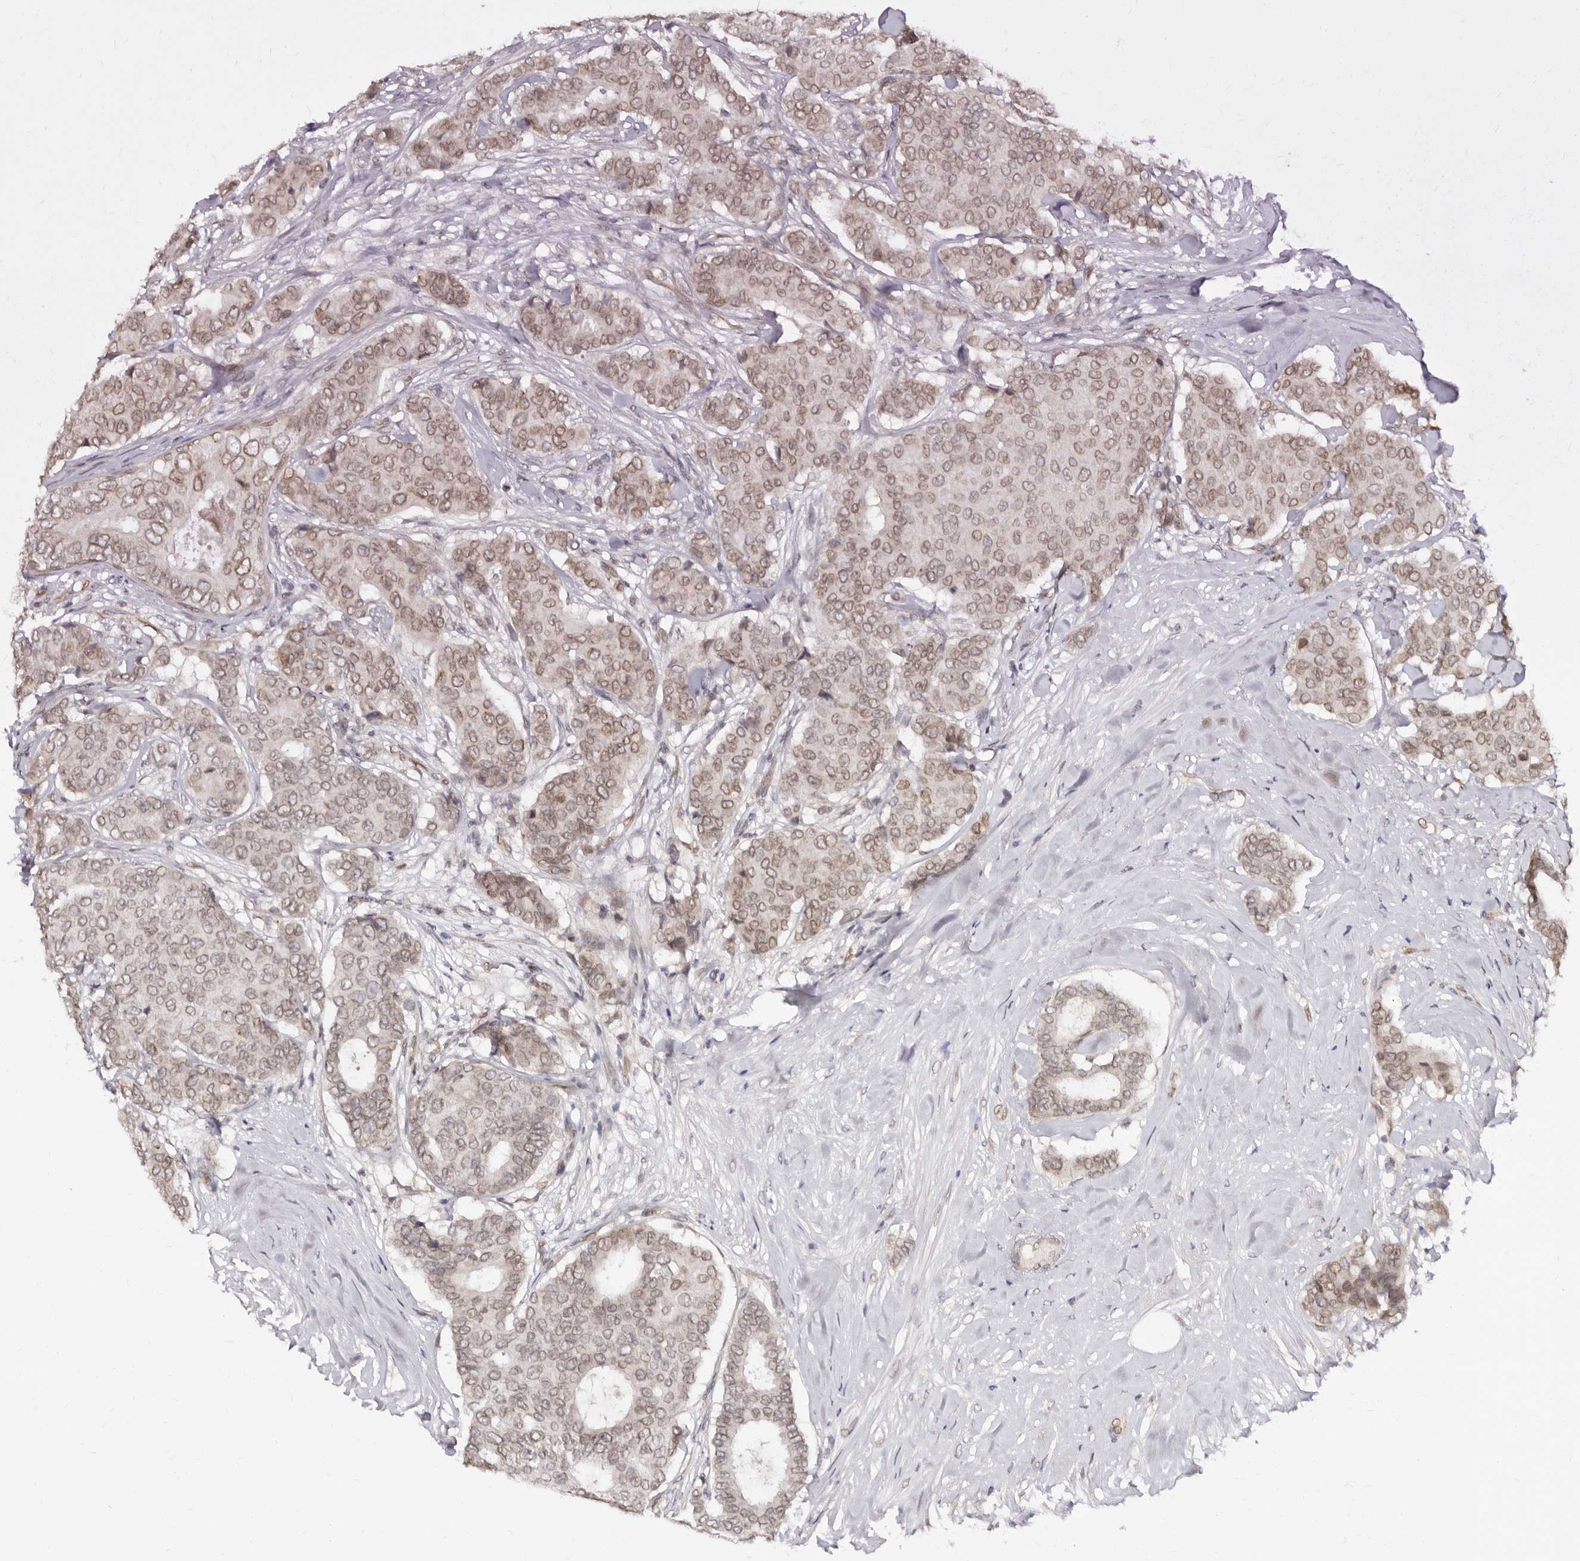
{"staining": {"intensity": "moderate", "quantity": "25%-75%", "location": "cytoplasmic/membranous,nuclear"}, "tissue": "breast cancer", "cell_type": "Tumor cells", "image_type": "cancer", "snomed": [{"axis": "morphology", "description": "Duct carcinoma"}, {"axis": "topography", "description": "Breast"}], "caption": "Moderate cytoplasmic/membranous and nuclear expression for a protein is present in about 25%-75% of tumor cells of breast cancer (invasive ductal carcinoma) using IHC.", "gene": "LCORL", "patient": {"sex": "female", "age": 75}}